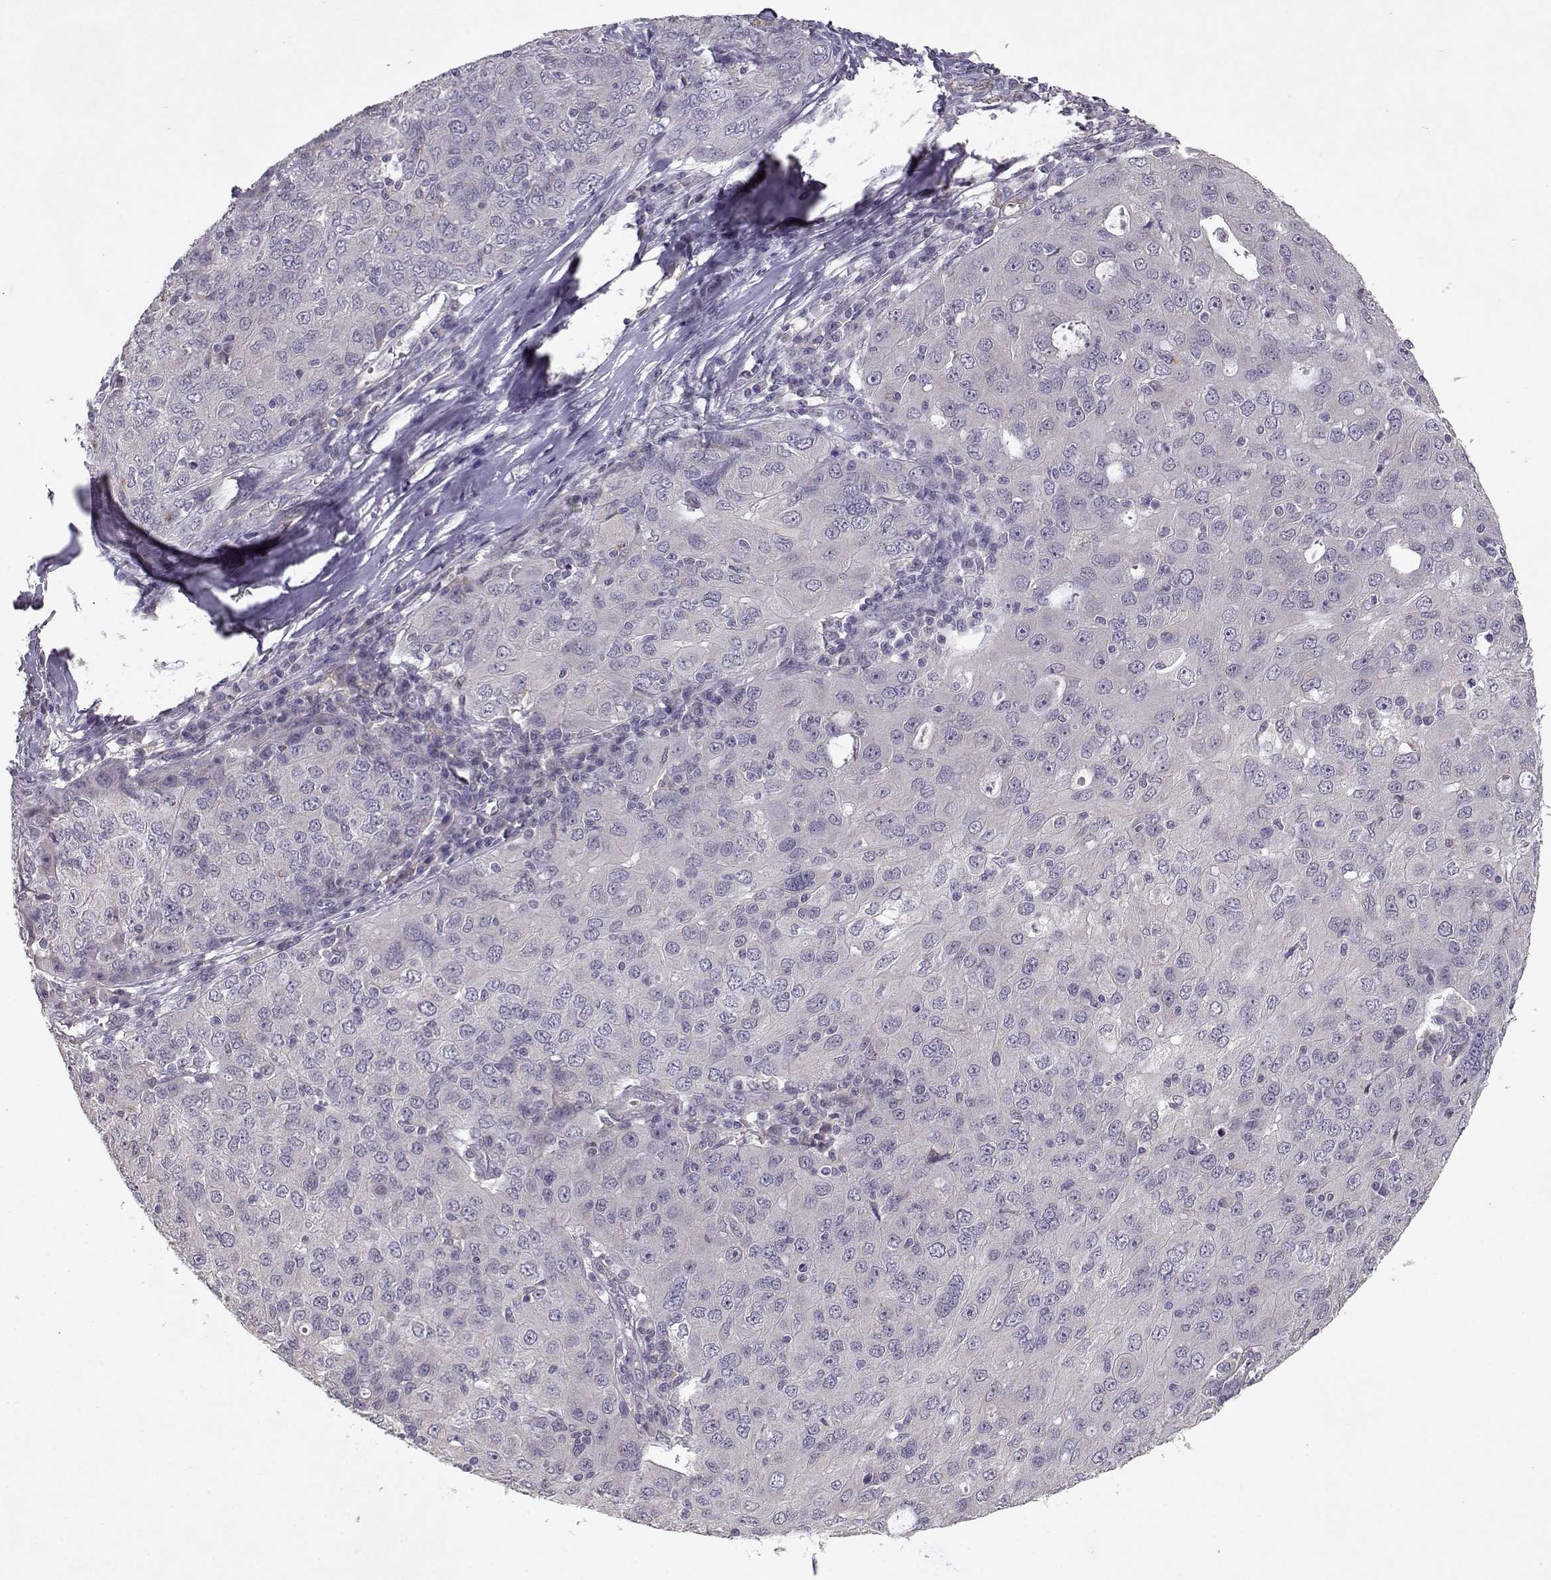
{"staining": {"intensity": "negative", "quantity": "none", "location": "none"}, "tissue": "ovarian cancer", "cell_type": "Tumor cells", "image_type": "cancer", "snomed": [{"axis": "morphology", "description": "Carcinoma, endometroid"}, {"axis": "topography", "description": "Ovary"}], "caption": "Immunohistochemistry photomicrograph of neoplastic tissue: human ovarian endometroid carcinoma stained with DAB (3,3'-diaminobenzidine) exhibits no significant protein staining in tumor cells. (IHC, brightfield microscopy, high magnification).", "gene": "BMX", "patient": {"sex": "female", "age": 50}}